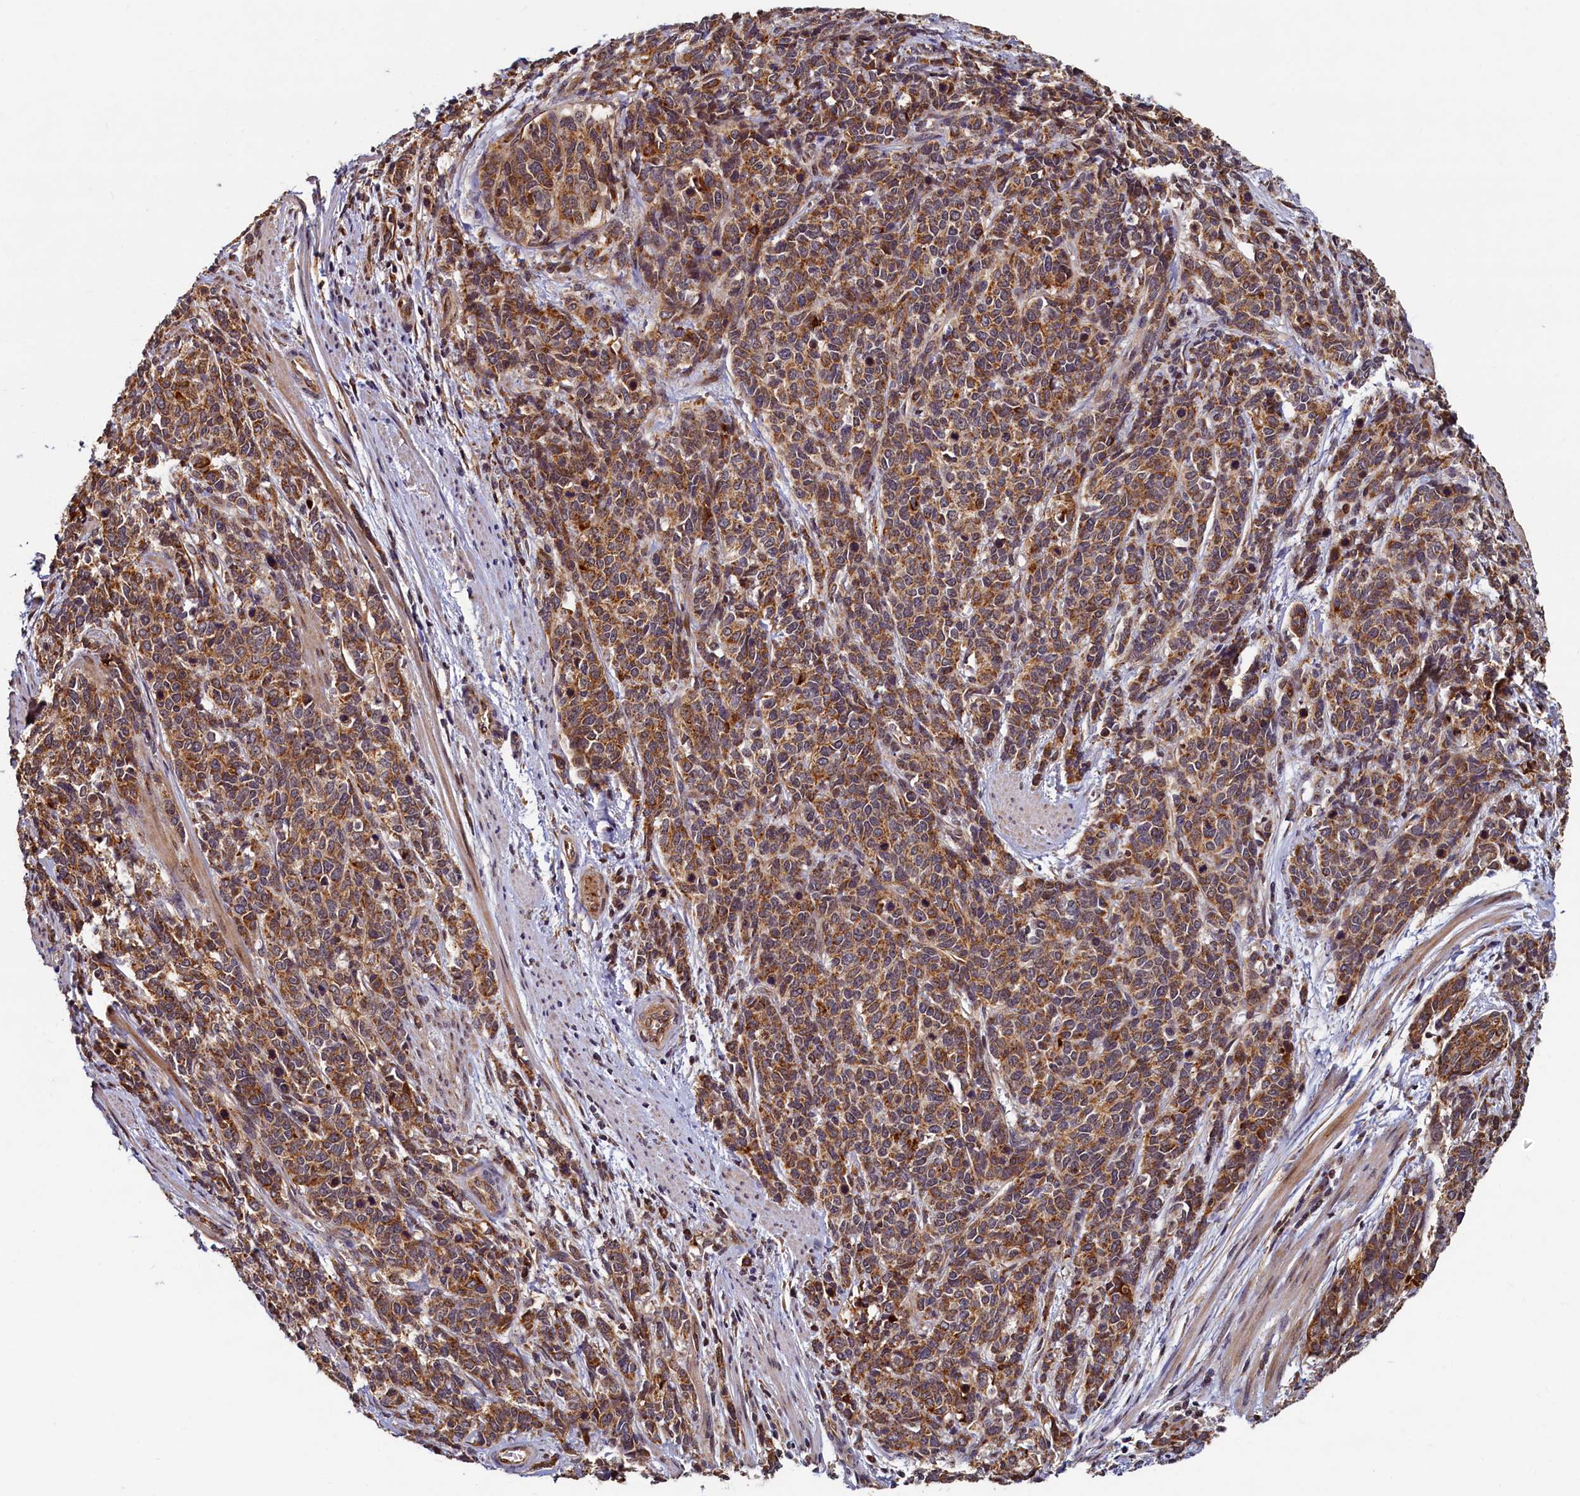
{"staining": {"intensity": "moderate", "quantity": ">75%", "location": "cytoplasmic/membranous"}, "tissue": "cervical cancer", "cell_type": "Tumor cells", "image_type": "cancer", "snomed": [{"axis": "morphology", "description": "Squamous cell carcinoma, NOS"}, {"axis": "topography", "description": "Cervix"}], "caption": "Human cervical cancer (squamous cell carcinoma) stained for a protein (brown) exhibits moderate cytoplasmic/membranous positive positivity in approximately >75% of tumor cells.", "gene": "NCKAP5L", "patient": {"sex": "female", "age": 60}}